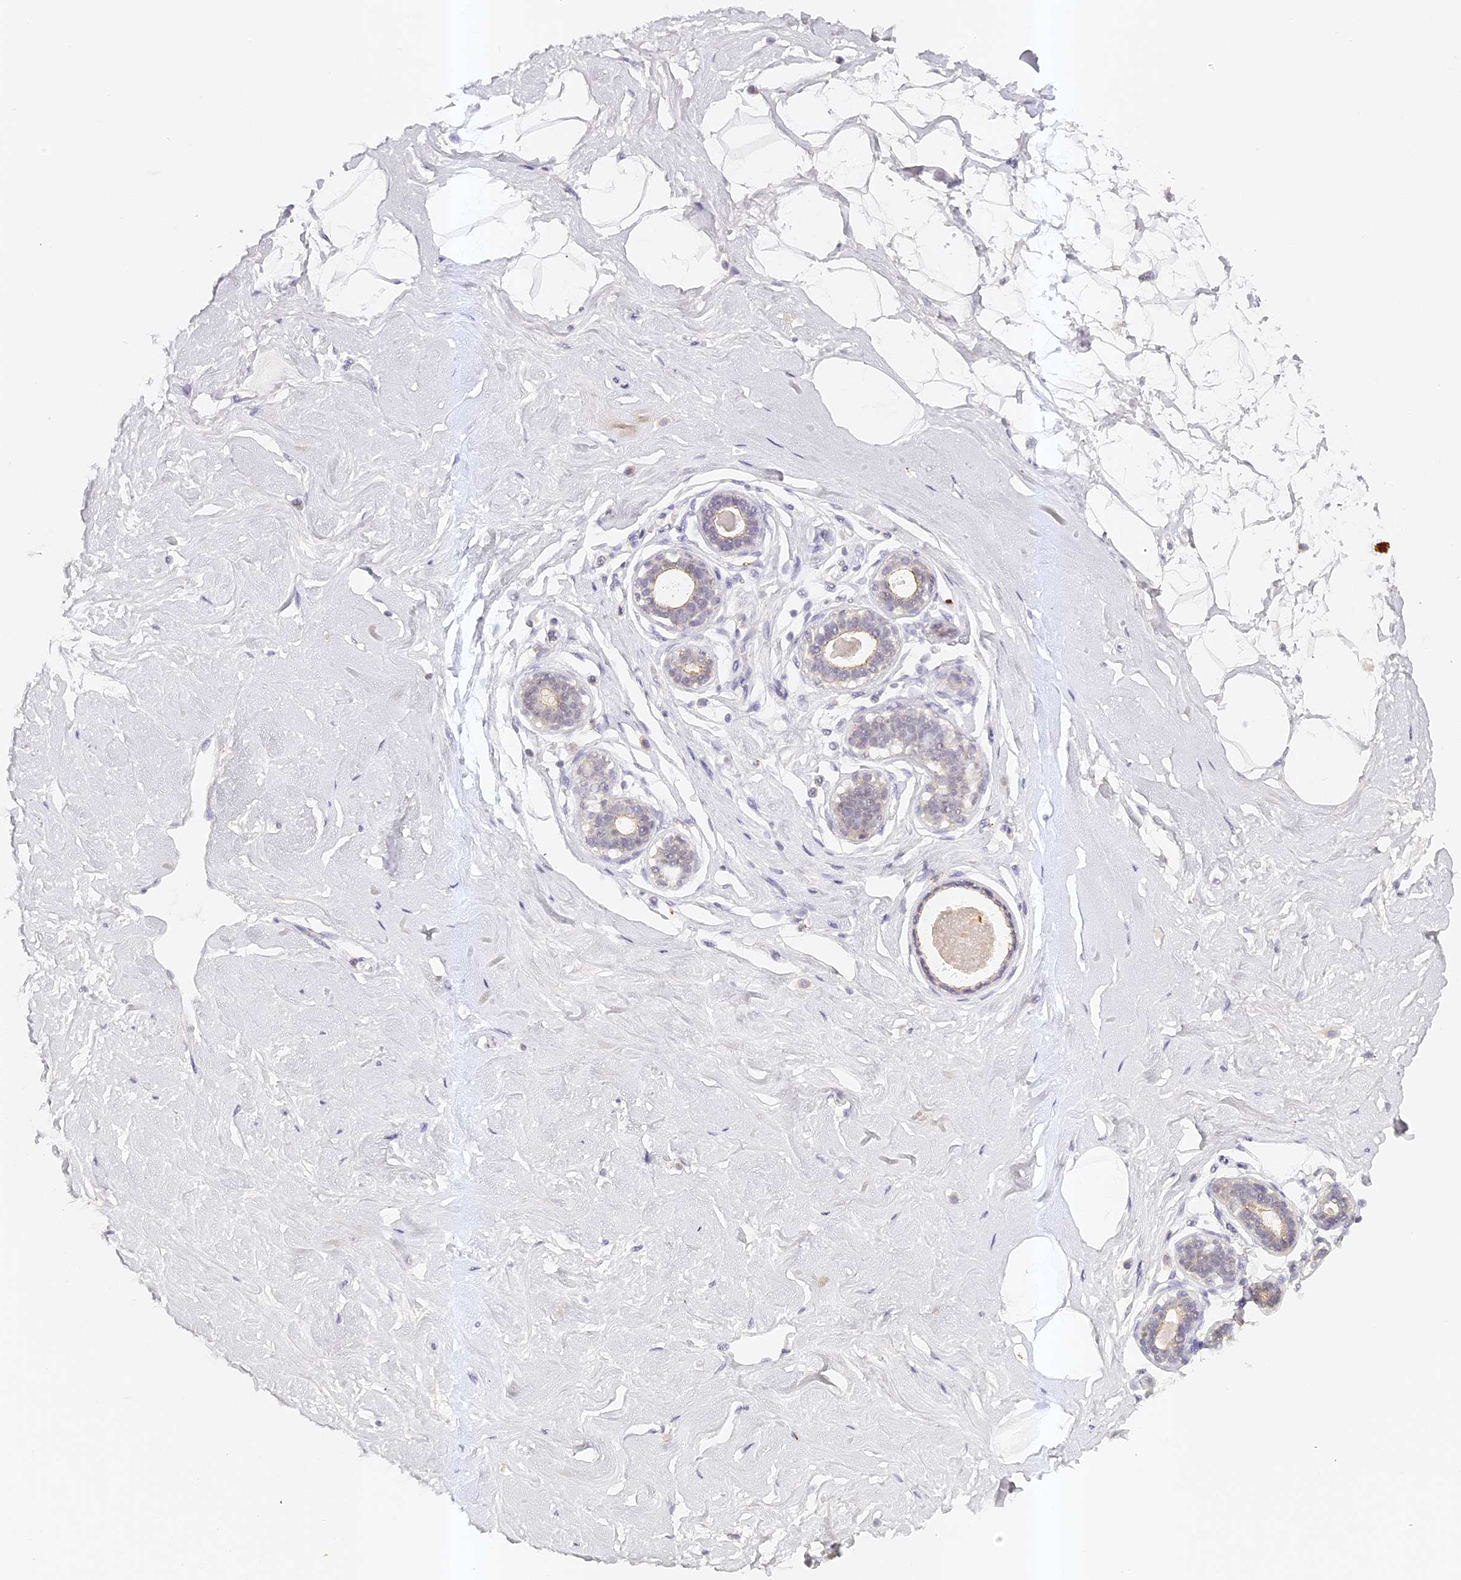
{"staining": {"intensity": "negative", "quantity": "none", "location": "none"}, "tissue": "breast", "cell_type": "Adipocytes", "image_type": "normal", "snomed": [{"axis": "morphology", "description": "Normal tissue, NOS"}, {"axis": "morphology", "description": "Adenoma, NOS"}, {"axis": "topography", "description": "Breast"}], "caption": "High power microscopy photomicrograph of an IHC photomicrograph of unremarkable breast, revealing no significant positivity in adipocytes.", "gene": "ELL3", "patient": {"sex": "female", "age": 23}}